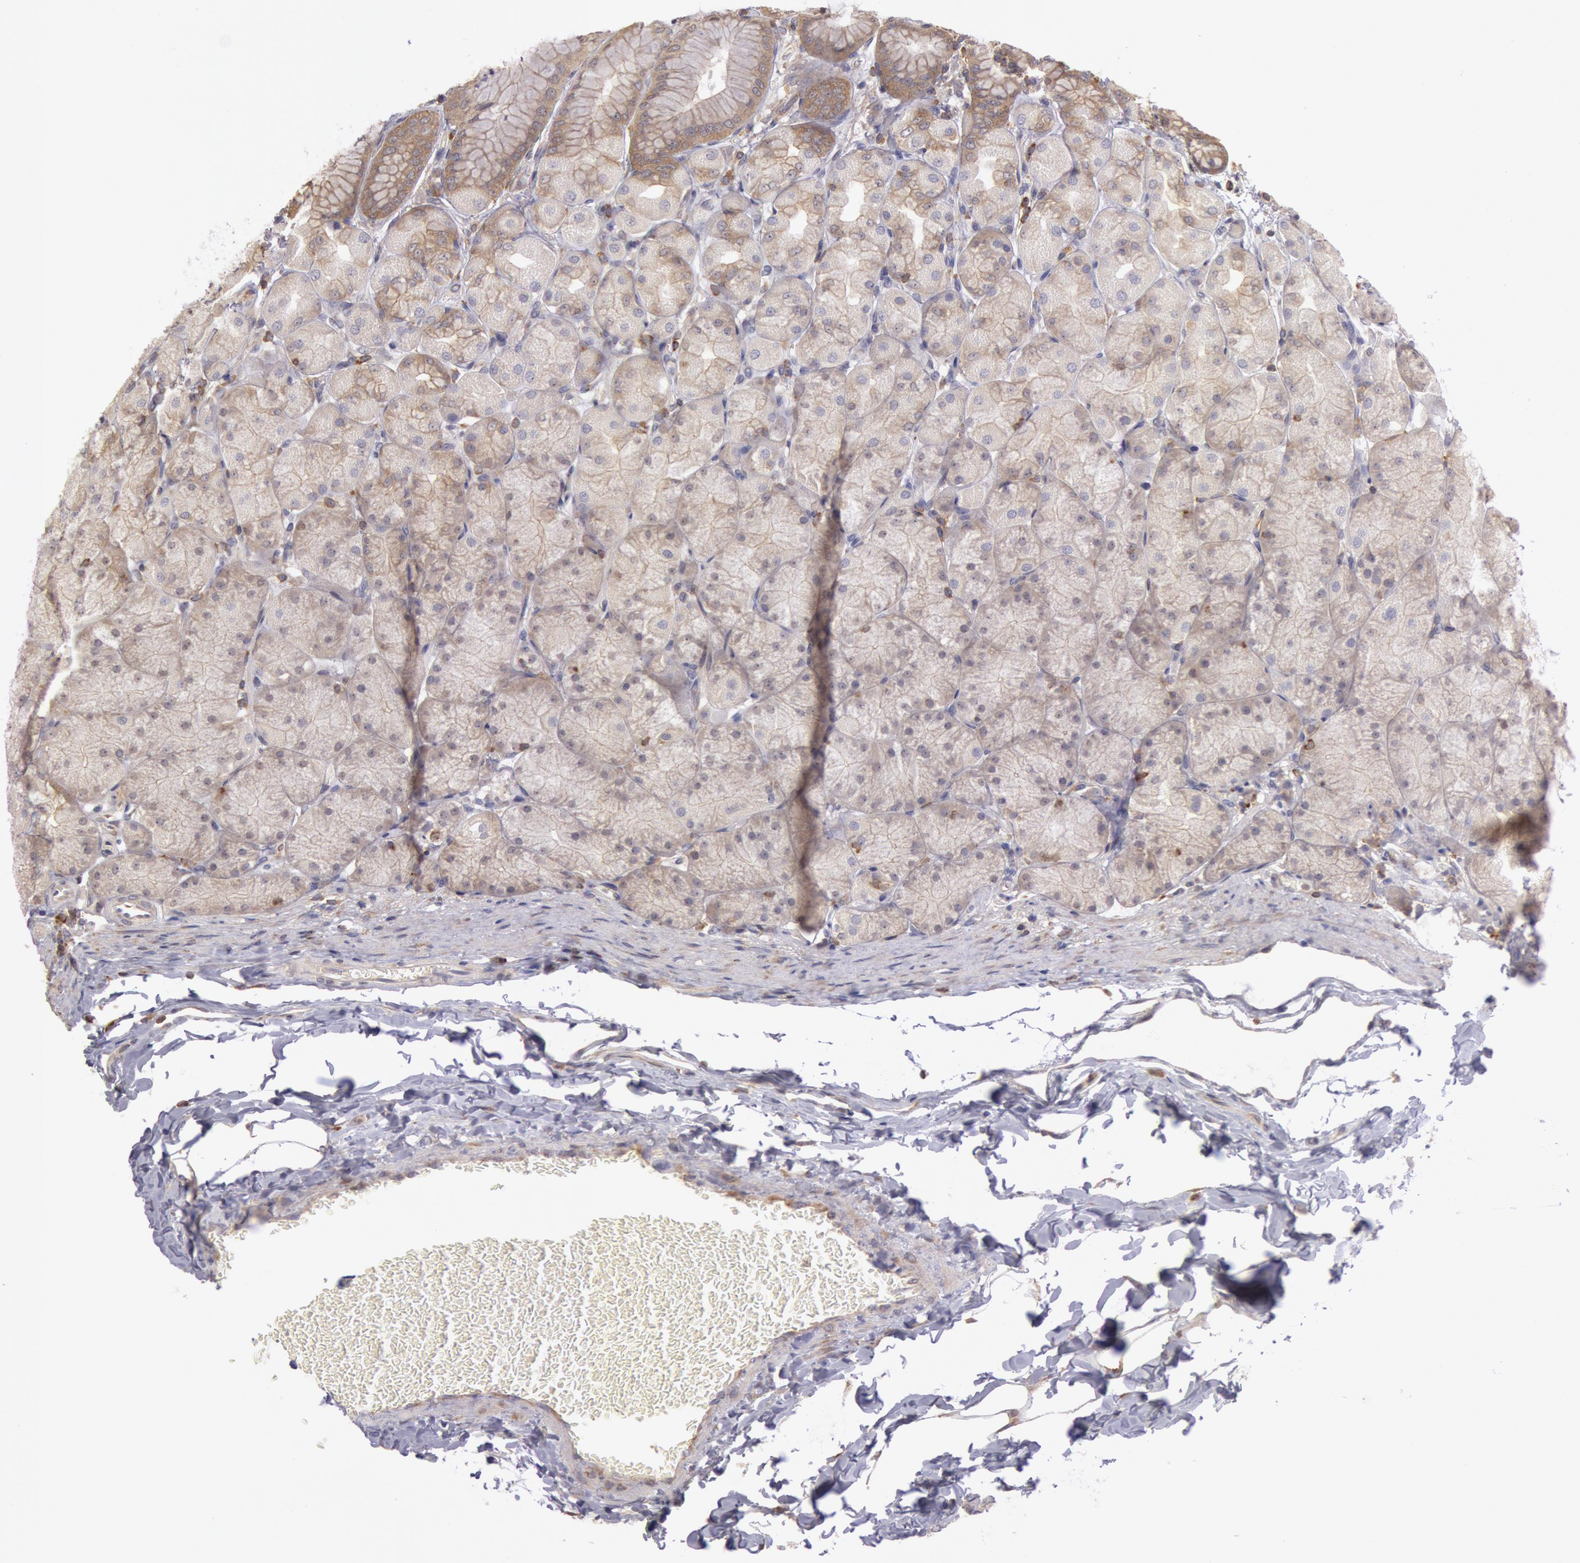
{"staining": {"intensity": "moderate", "quantity": "25%-75%", "location": "cytoplasmic/membranous"}, "tissue": "stomach", "cell_type": "Glandular cells", "image_type": "normal", "snomed": [{"axis": "morphology", "description": "Normal tissue, NOS"}, {"axis": "topography", "description": "Stomach, upper"}], "caption": "High-magnification brightfield microscopy of benign stomach stained with DAB (3,3'-diaminobenzidine) (brown) and counterstained with hematoxylin (blue). glandular cells exhibit moderate cytoplasmic/membranous staining is identified in approximately25%-75% of cells. Immunohistochemistry stains the protein of interest in brown and the nuclei are stained blue.", "gene": "NMT2", "patient": {"sex": "female", "age": 56}}